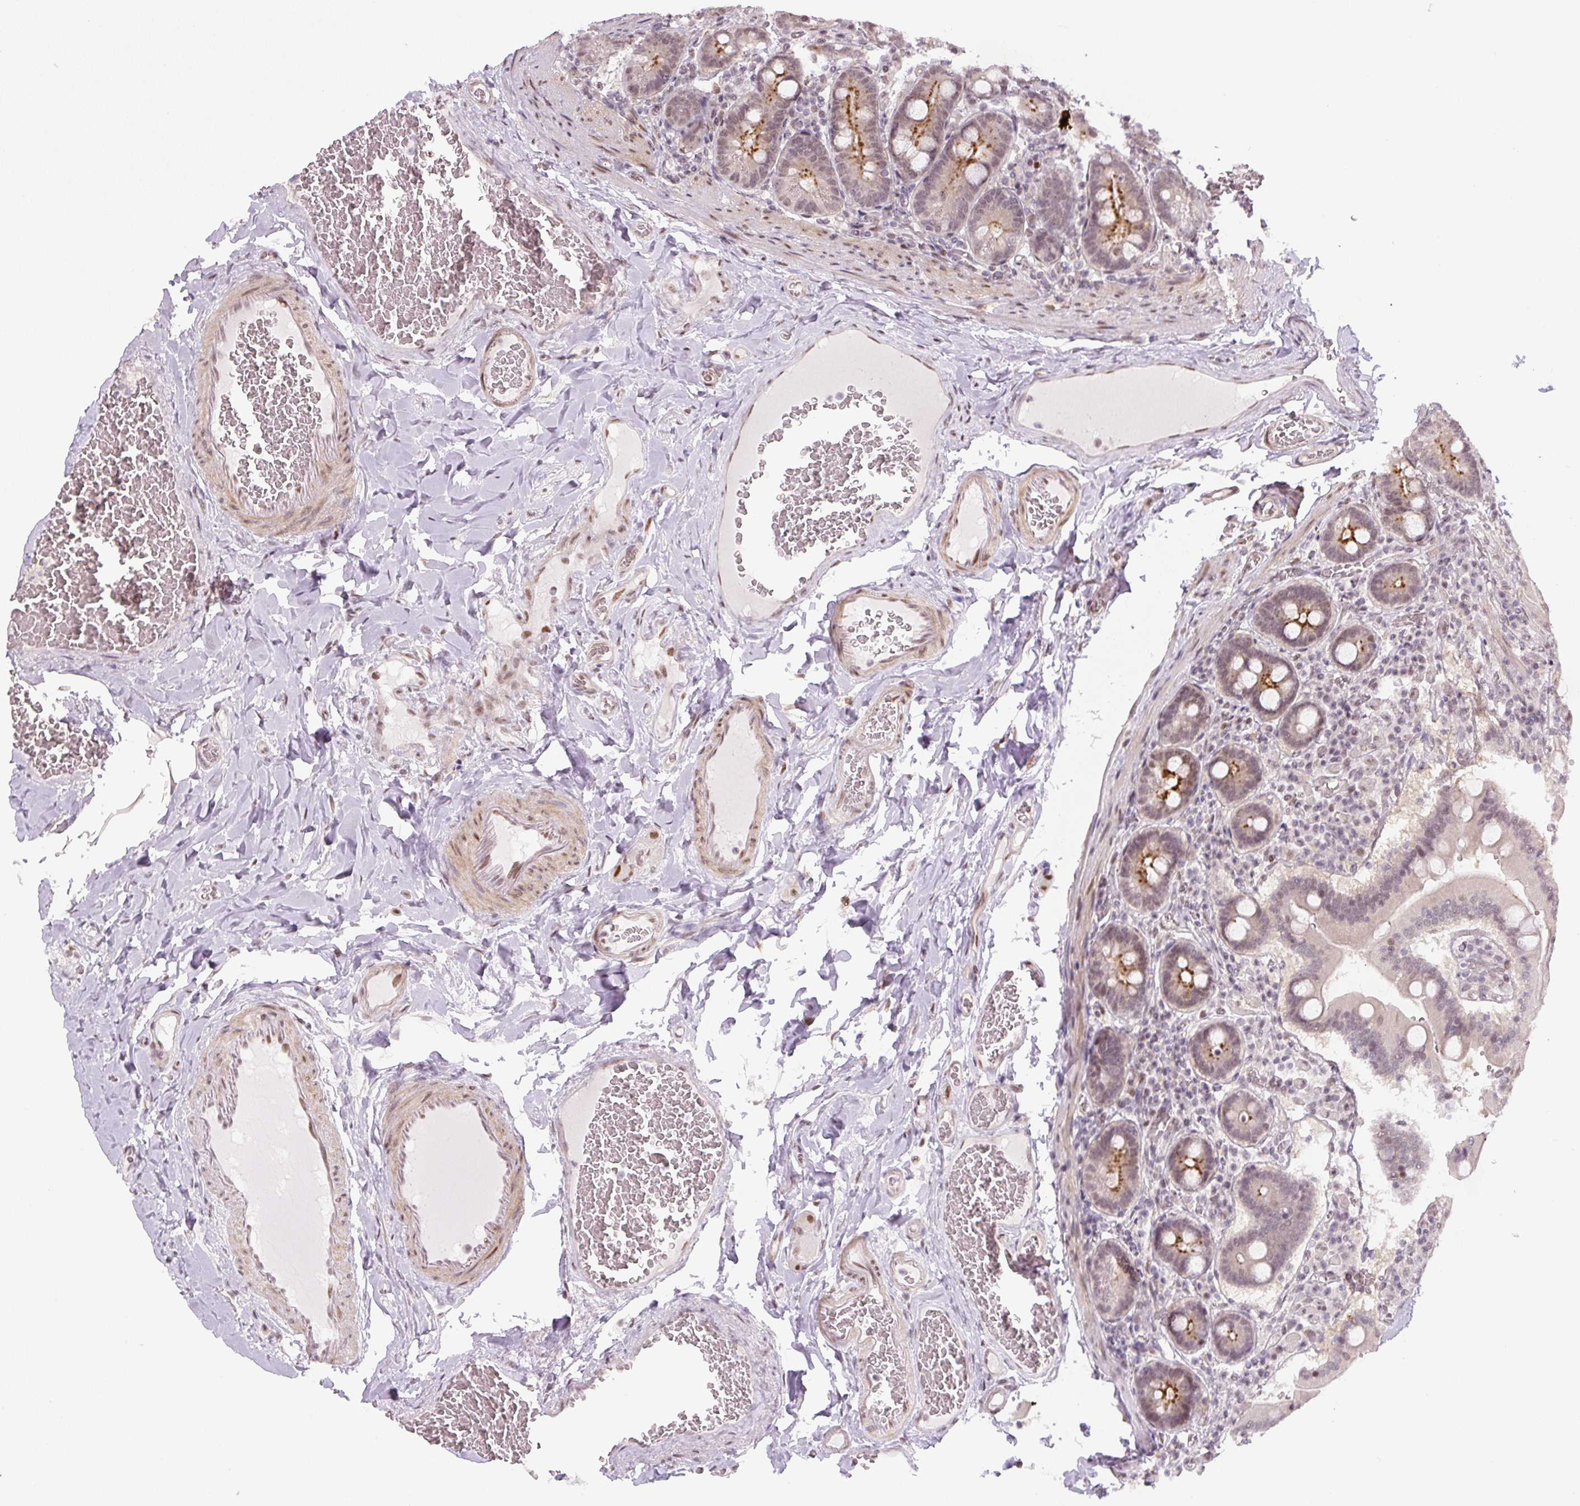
{"staining": {"intensity": "moderate", "quantity": "25%-75%", "location": "nuclear"}, "tissue": "duodenum", "cell_type": "Glandular cells", "image_type": "normal", "snomed": [{"axis": "morphology", "description": "Normal tissue, NOS"}, {"axis": "topography", "description": "Duodenum"}], "caption": "Glandular cells exhibit medium levels of moderate nuclear positivity in about 25%-75% of cells in benign human duodenum. Nuclei are stained in blue.", "gene": "TCFL5", "patient": {"sex": "female", "age": 62}}